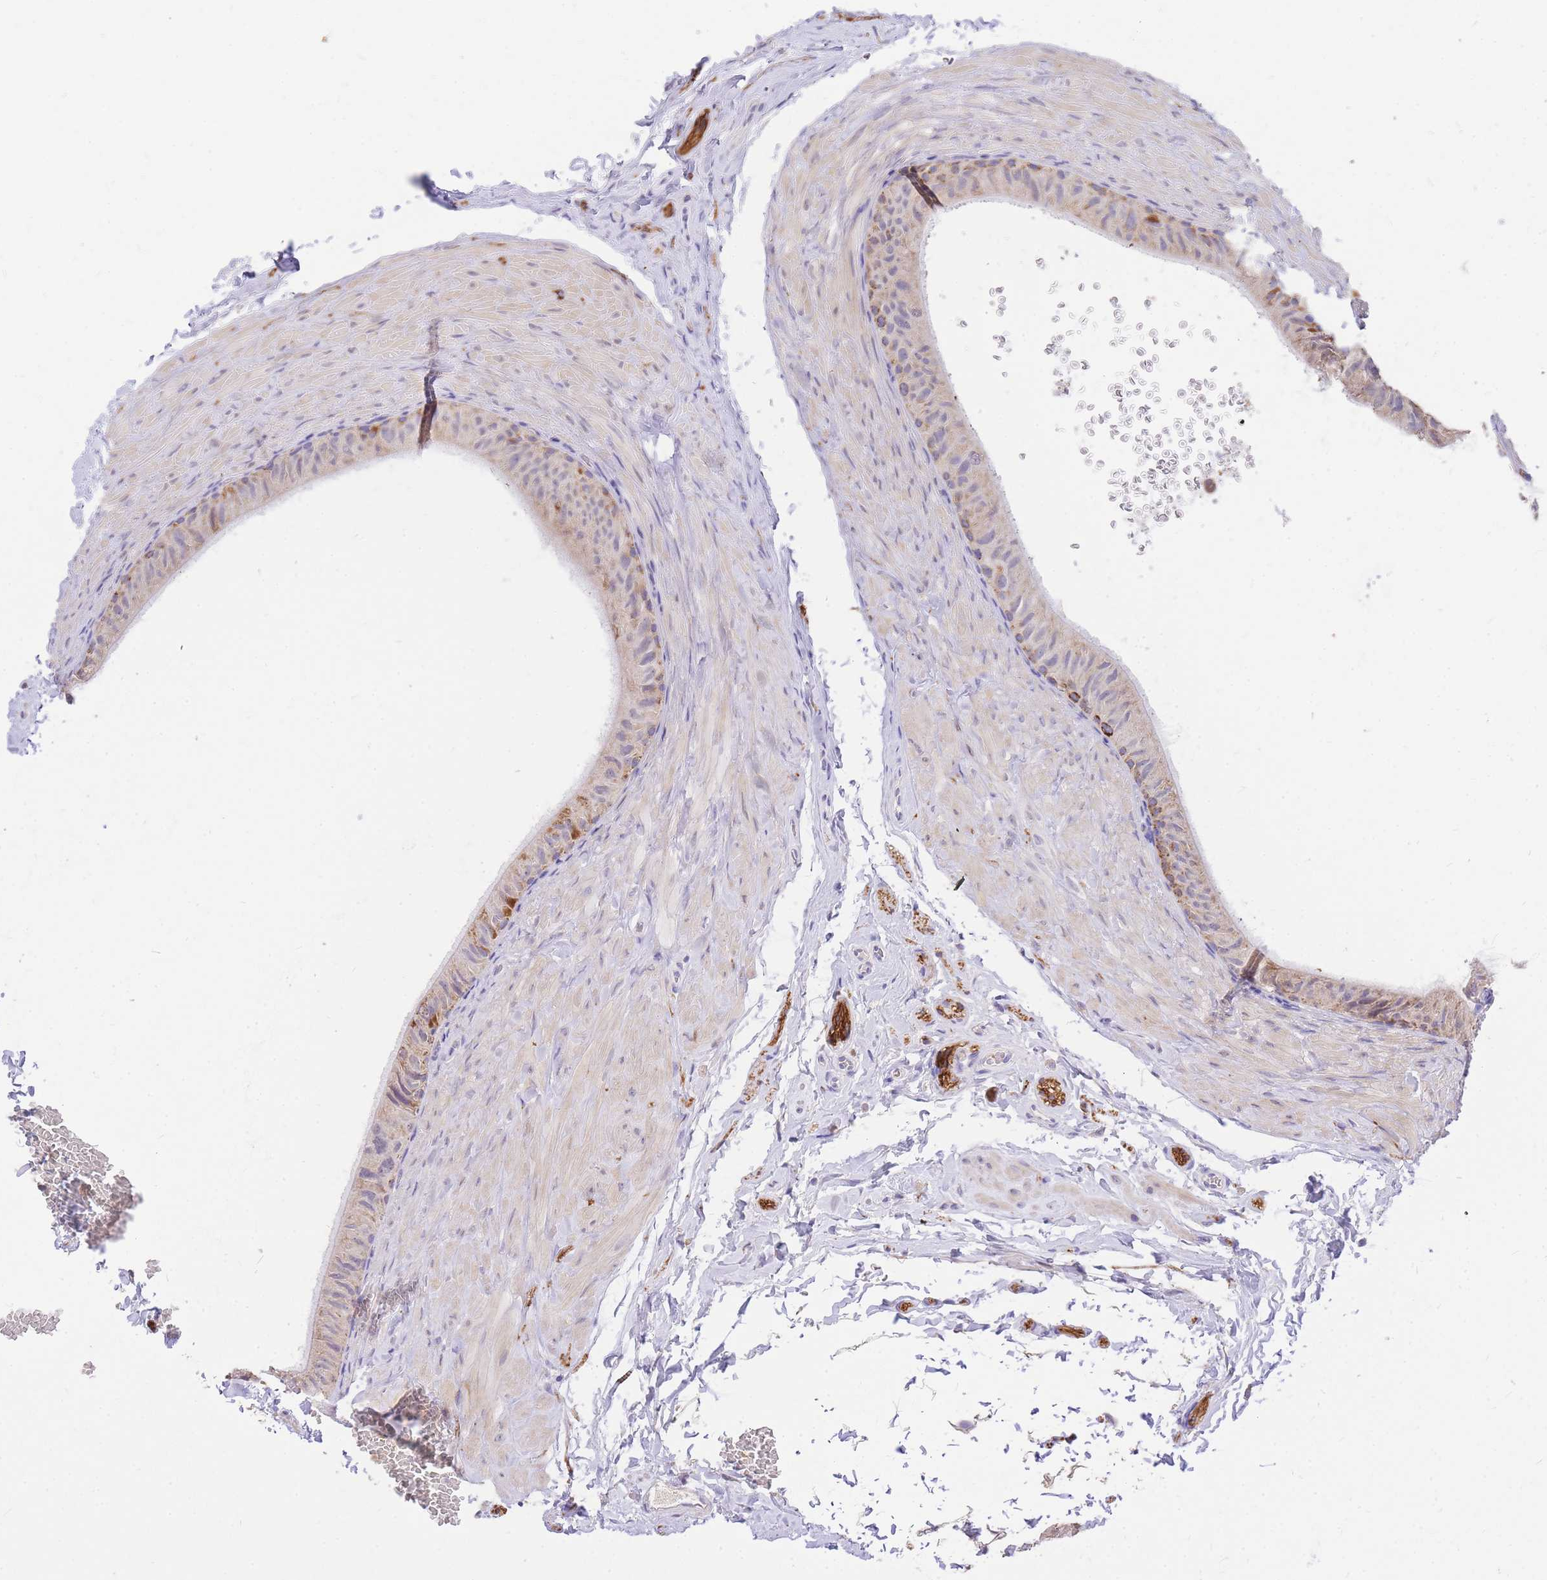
{"staining": {"intensity": "moderate", "quantity": "<25%", "location": "cytoplasmic/membranous"}, "tissue": "epididymis", "cell_type": "Glandular cells", "image_type": "normal", "snomed": [{"axis": "morphology", "description": "Normal tissue, NOS"}, {"axis": "topography", "description": "Epididymis"}], "caption": "A high-resolution image shows immunohistochemistry staining of unremarkable epididymis, which exhibits moderate cytoplasmic/membranous expression in about <25% of glandular cells.", "gene": "C2orf88", "patient": {"sex": "male", "age": 49}}